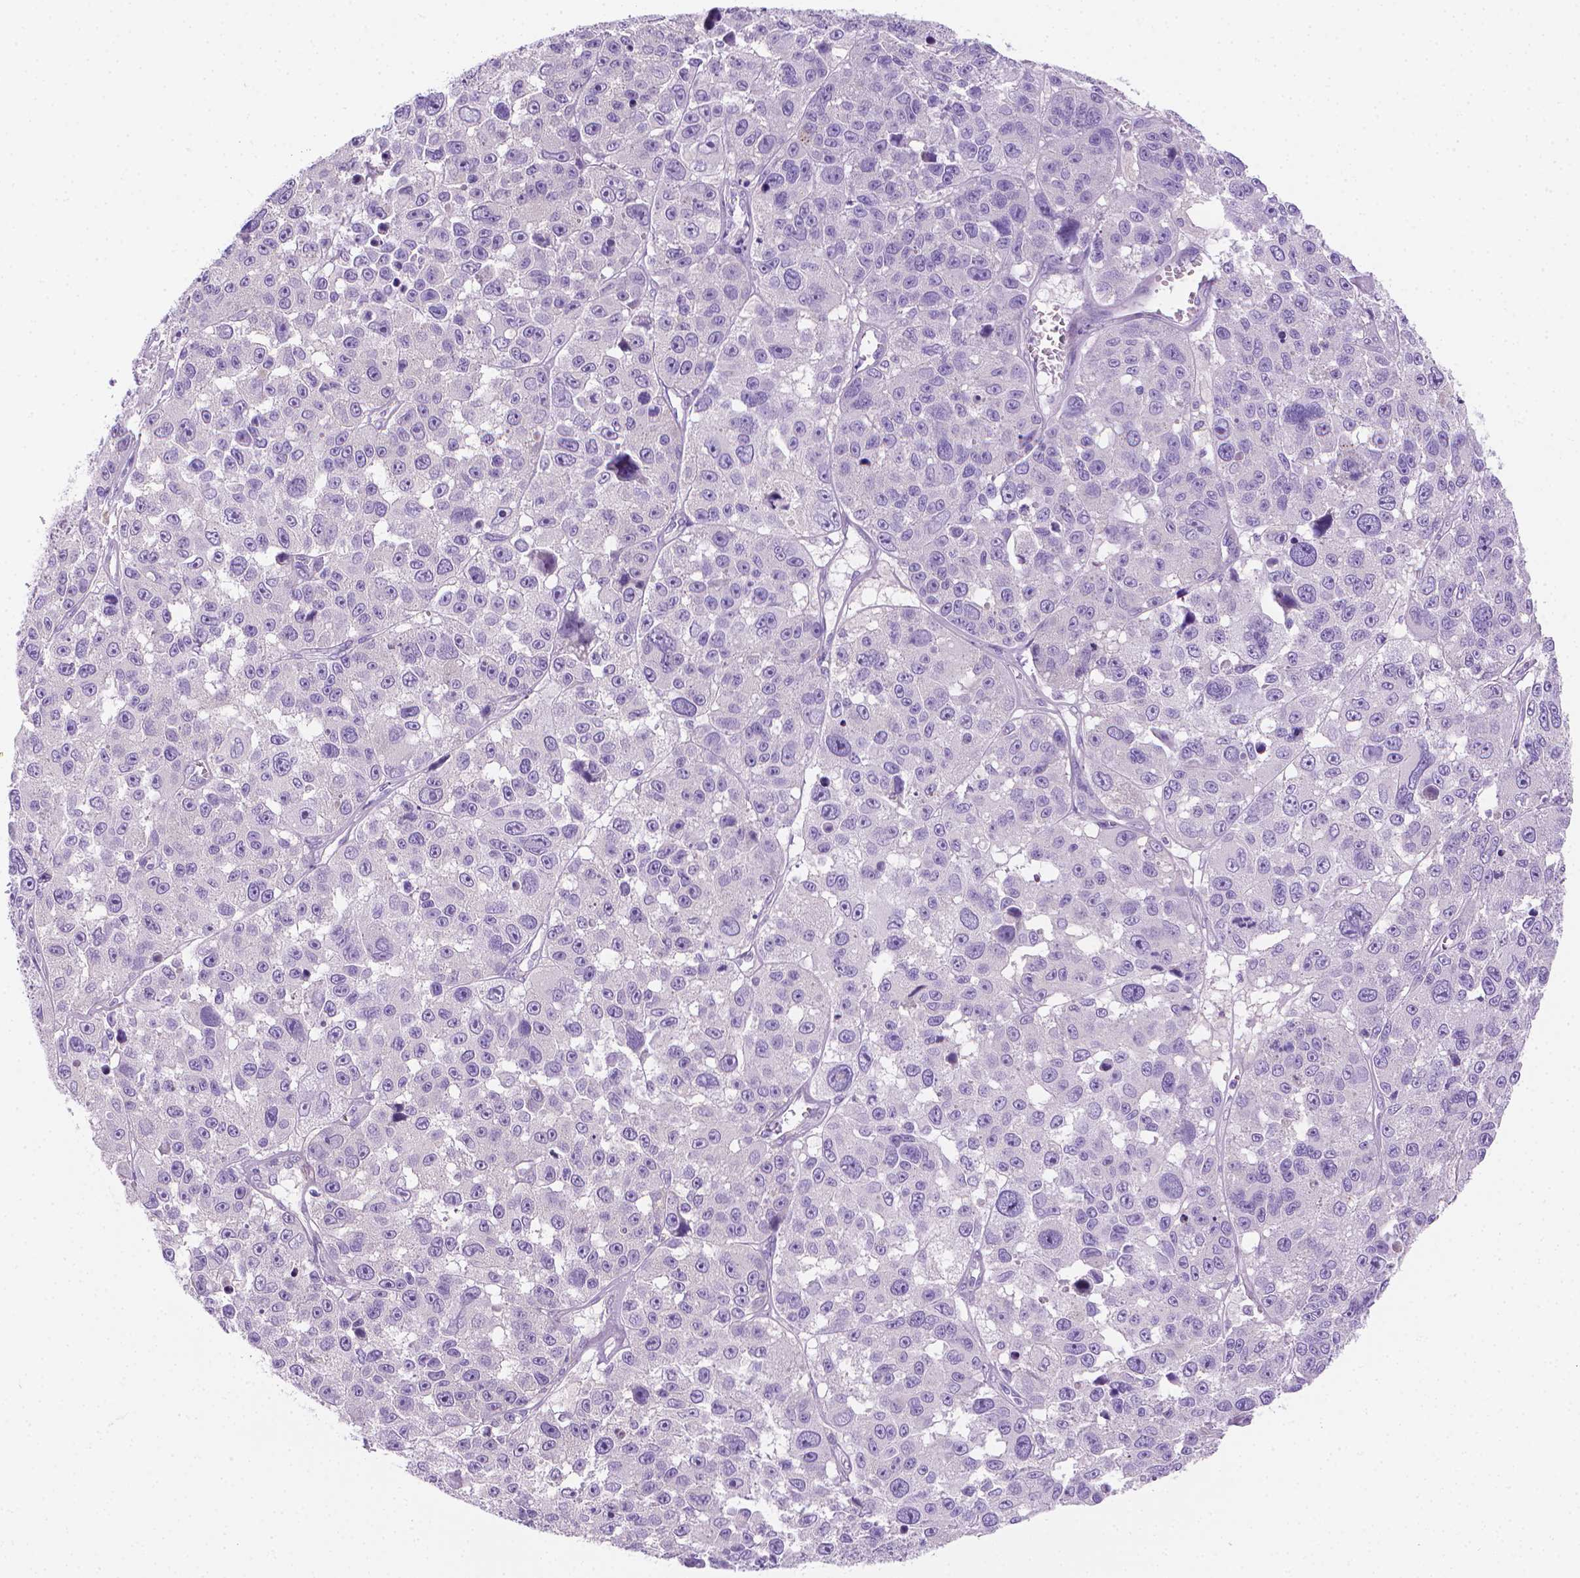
{"staining": {"intensity": "negative", "quantity": "none", "location": "none"}, "tissue": "melanoma", "cell_type": "Tumor cells", "image_type": "cancer", "snomed": [{"axis": "morphology", "description": "Malignant melanoma, NOS"}, {"axis": "topography", "description": "Skin"}], "caption": "Immunohistochemical staining of human melanoma displays no significant staining in tumor cells.", "gene": "FASN", "patient": {"sex": "female", "age": 66}}